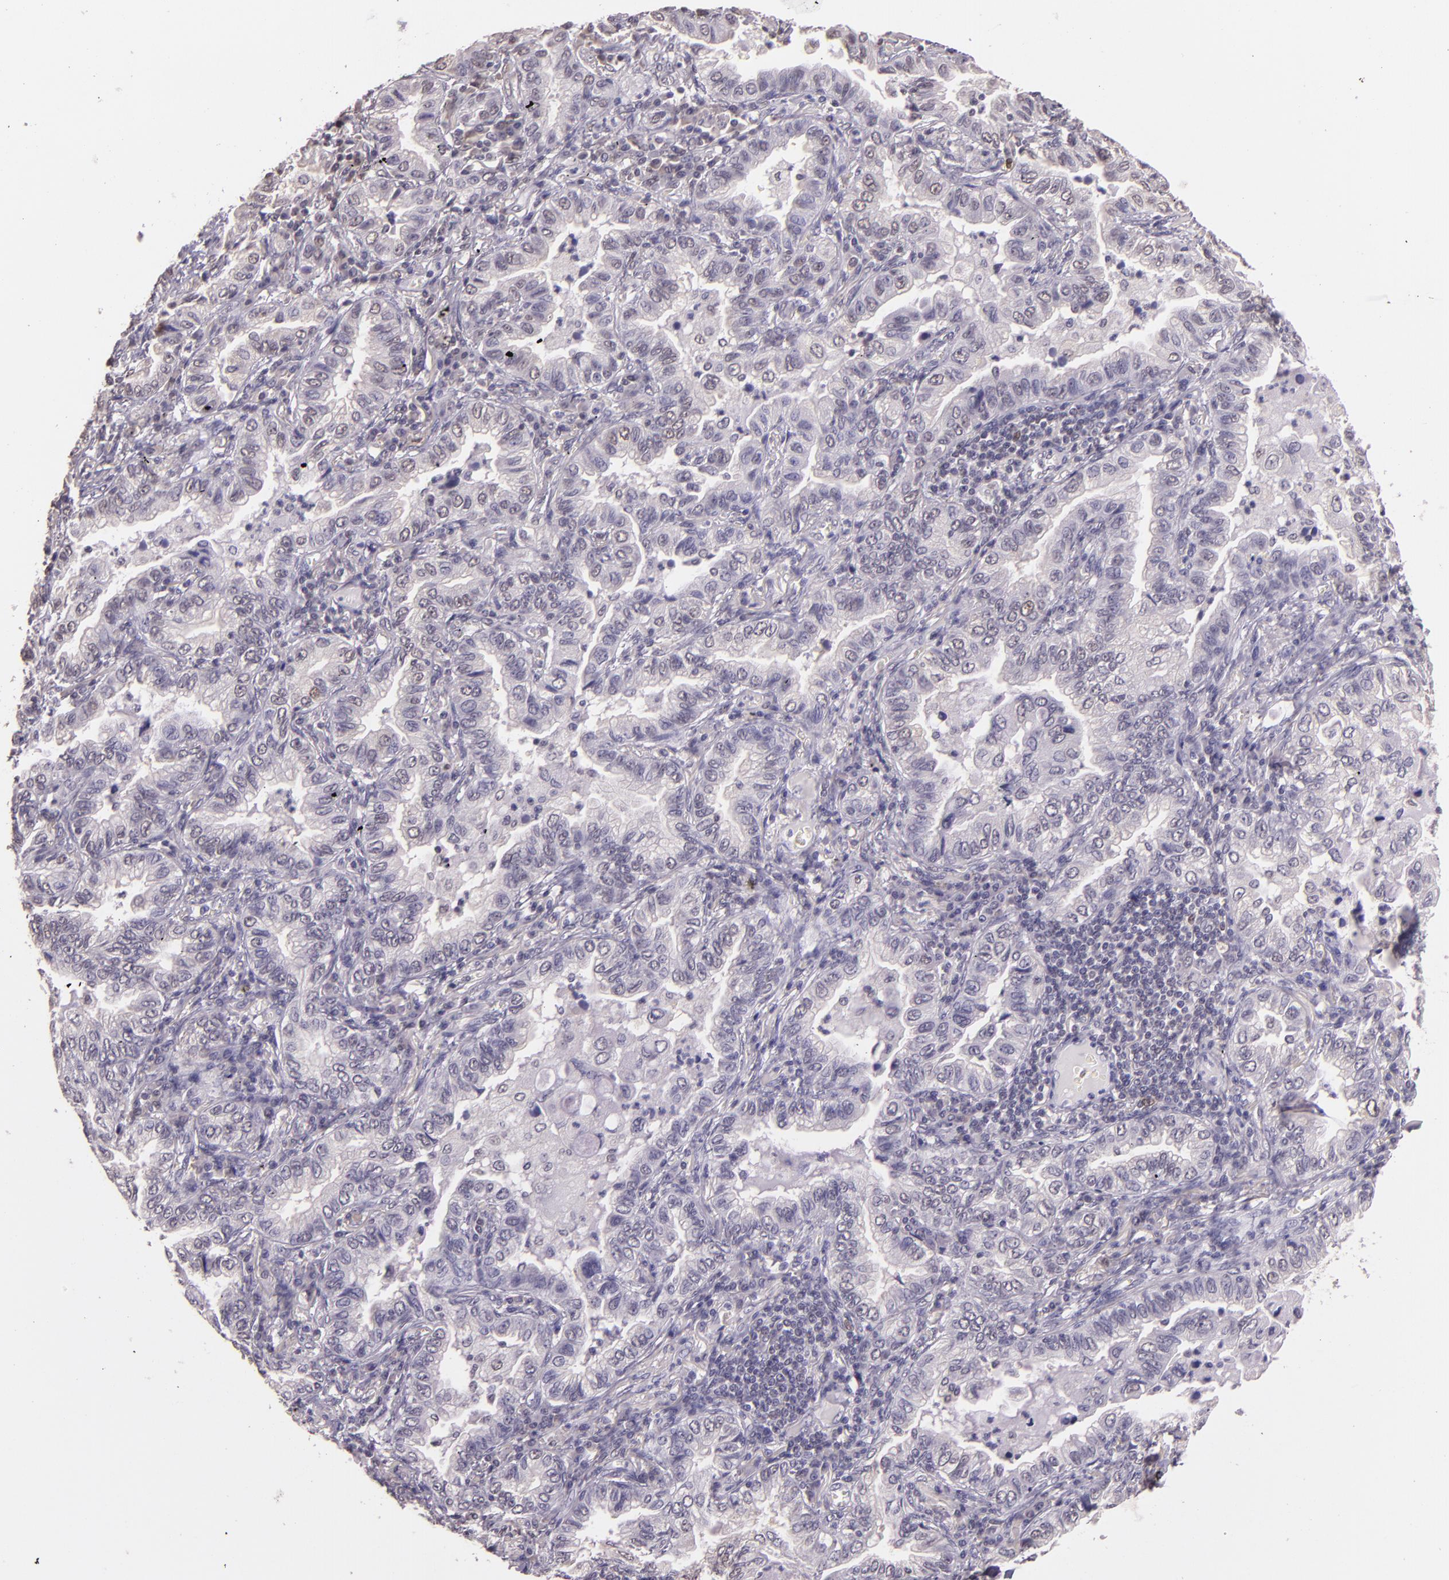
{"staining": {"intensity": "negative", "quantity": "none", "location": "none"}, "tissue": "lung cancer", "cell_type": "Tumor cells", "image_type": "cancer", "snomed": [{"axis": "morphology", "description": "Adenocarcinoma, NOS"}, {"axis": "topography", "description": "Lung"}], "caption": "Adenocarcinoma (lung) was stained to show a protein in brown. There is no significant staining in tumor cells. Brightfield microscopy of IHC stained with DAB (3,3'-diaminobenzidine) (brown) and hematoxylin (blue), captured at high magnification.", "gene": "HSPA8", "patient": {"sex": "female", "age": 50}}